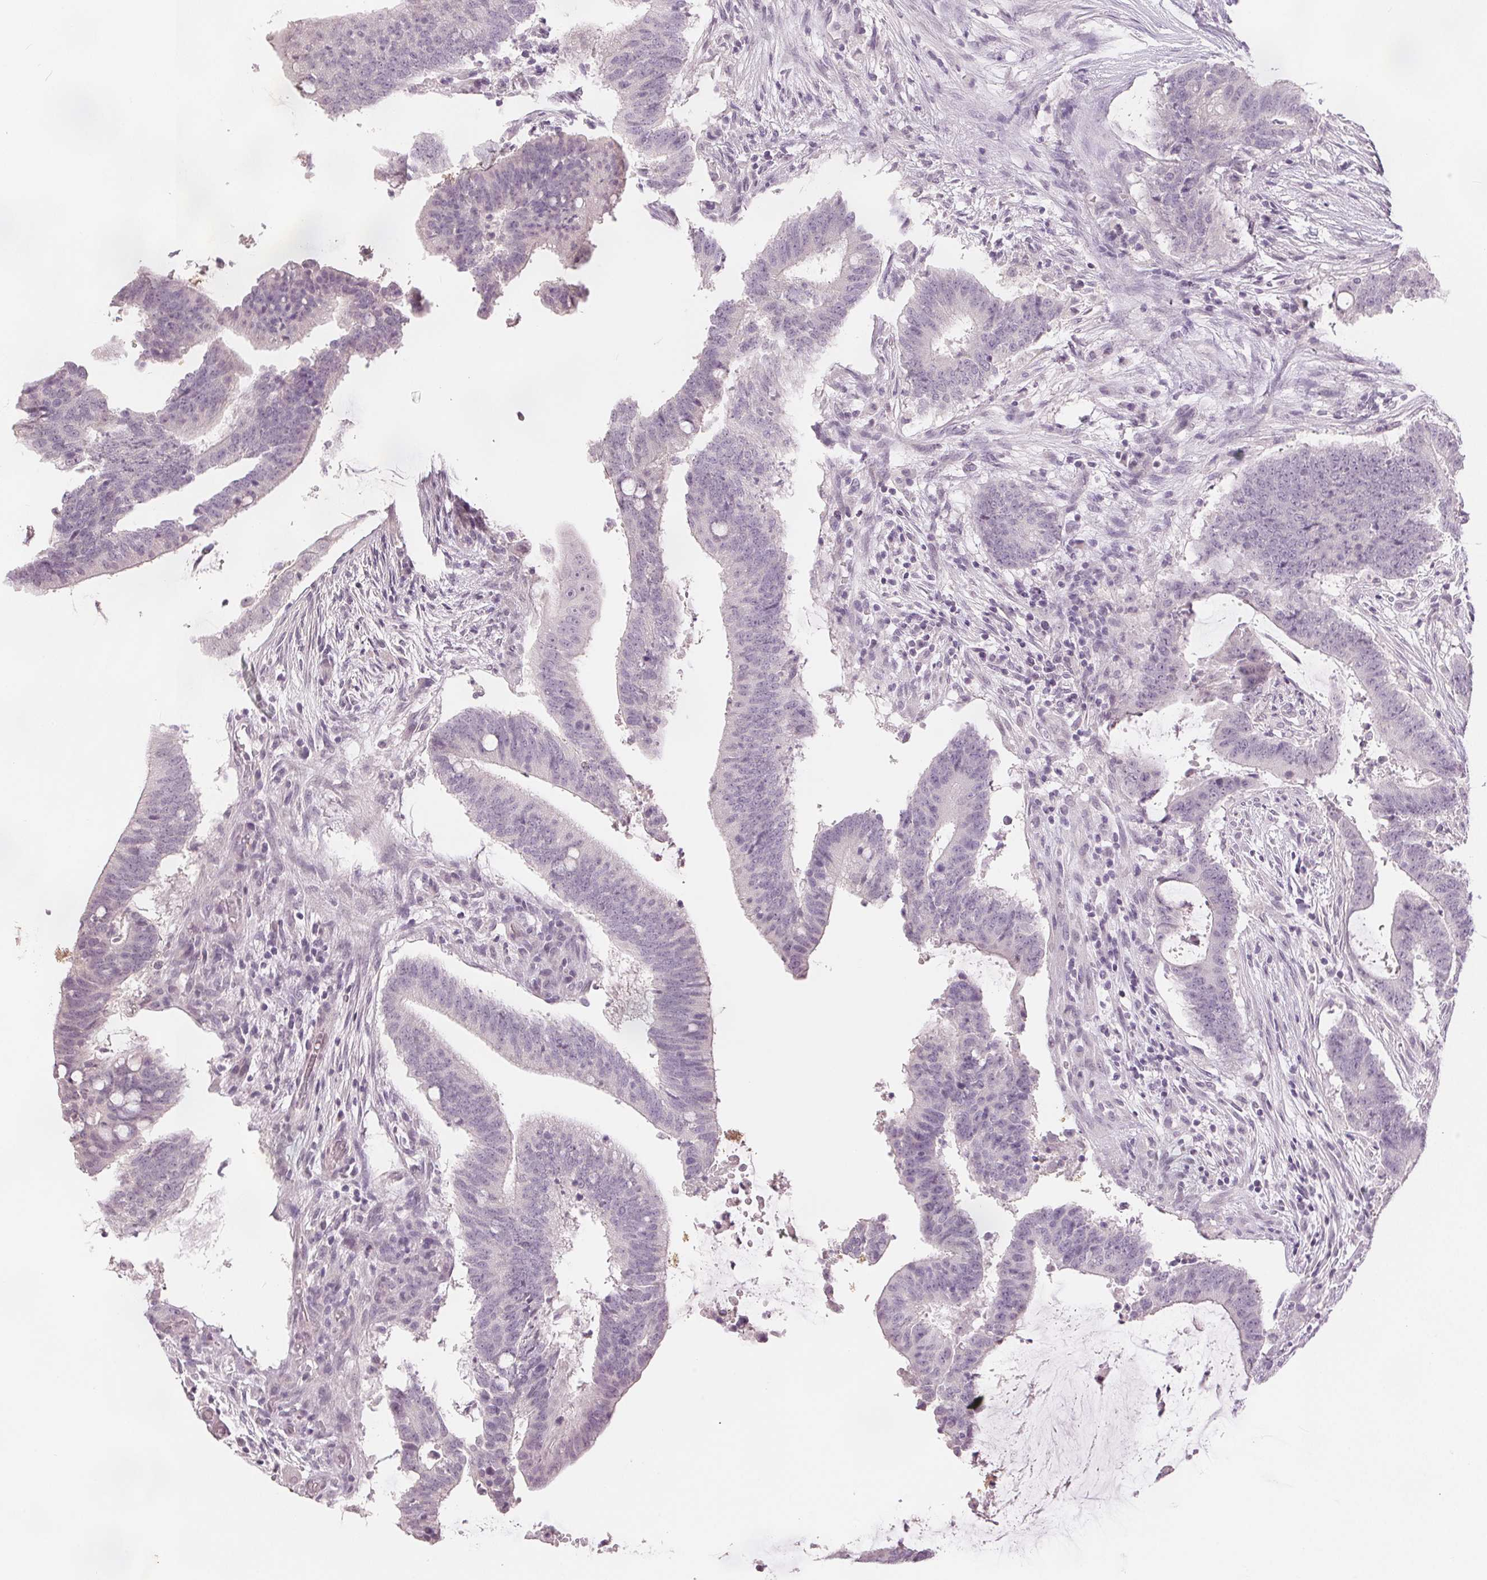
{"staining": {"intensity": "negative", "quantity": "none", "location": "none"}, "tissue": "colorectal cancer", "cell_type": "Tumor cells", "image_type": "cancer", "snomed": [{"axis": "morphology", "description": "Adenocarcinoma, NOS"}, {"axis": "topography", "description": "Colon"}], "caption": "Tumor cells show no significant protein positivity in colorectal cancer (adenocarcinoma).", "gene": "SLC27A5", "patient": {"sex": "female", "age": 43}}